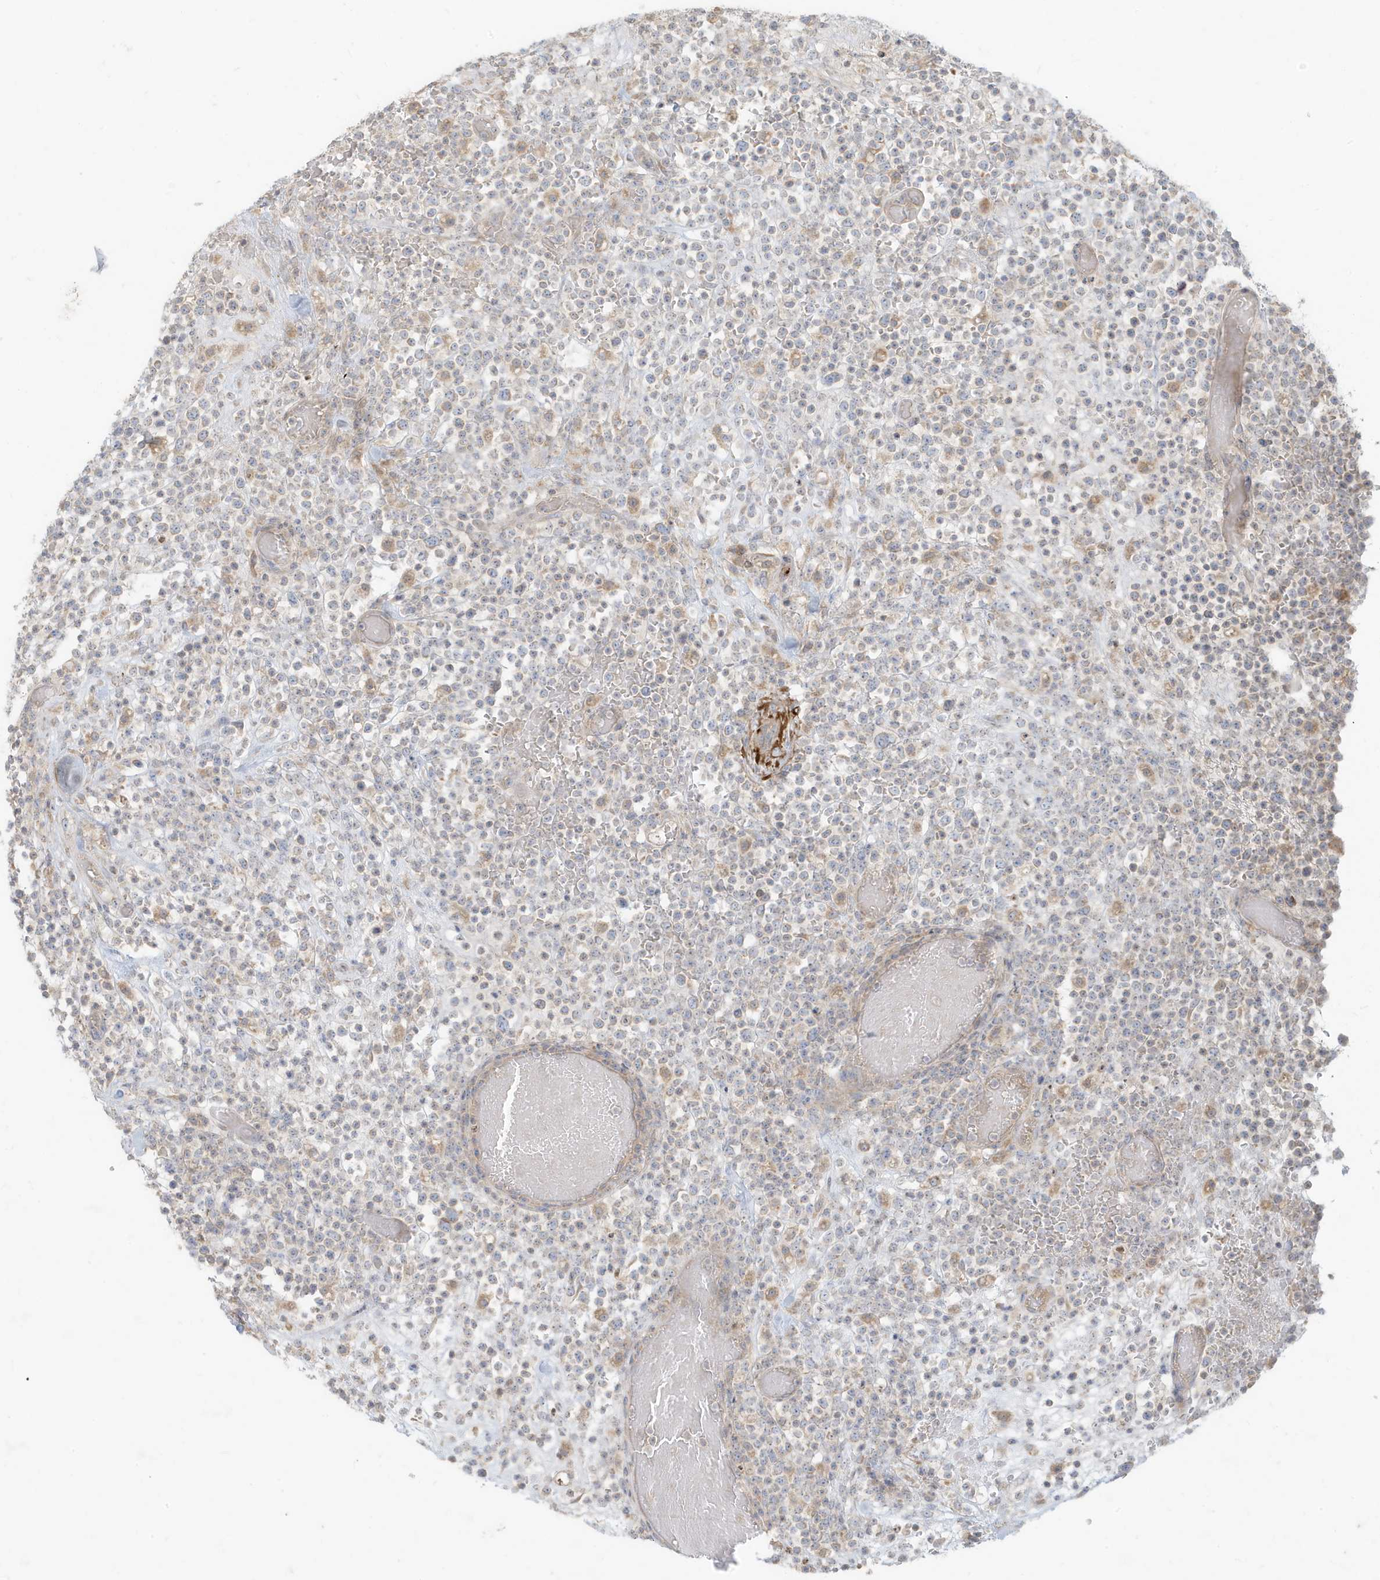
{"staining": {"intensity": "negative", "quantity": "none", "location": "none"}, "tissue": "lymphoma", "cell_type": "Tumor cells", "image_type": "cancer", "snomed": [{"axis": "morphology", "description": "Malignant lymphoma, non-Hodgkin's type, High grade"}, {"axis": "topography", "description": "Colon"}], "caption": "Tumor cells show no significant expression in lymphoma.", "gene": "MCOLN1", "patient": {"sex": "female", "age": 53}}